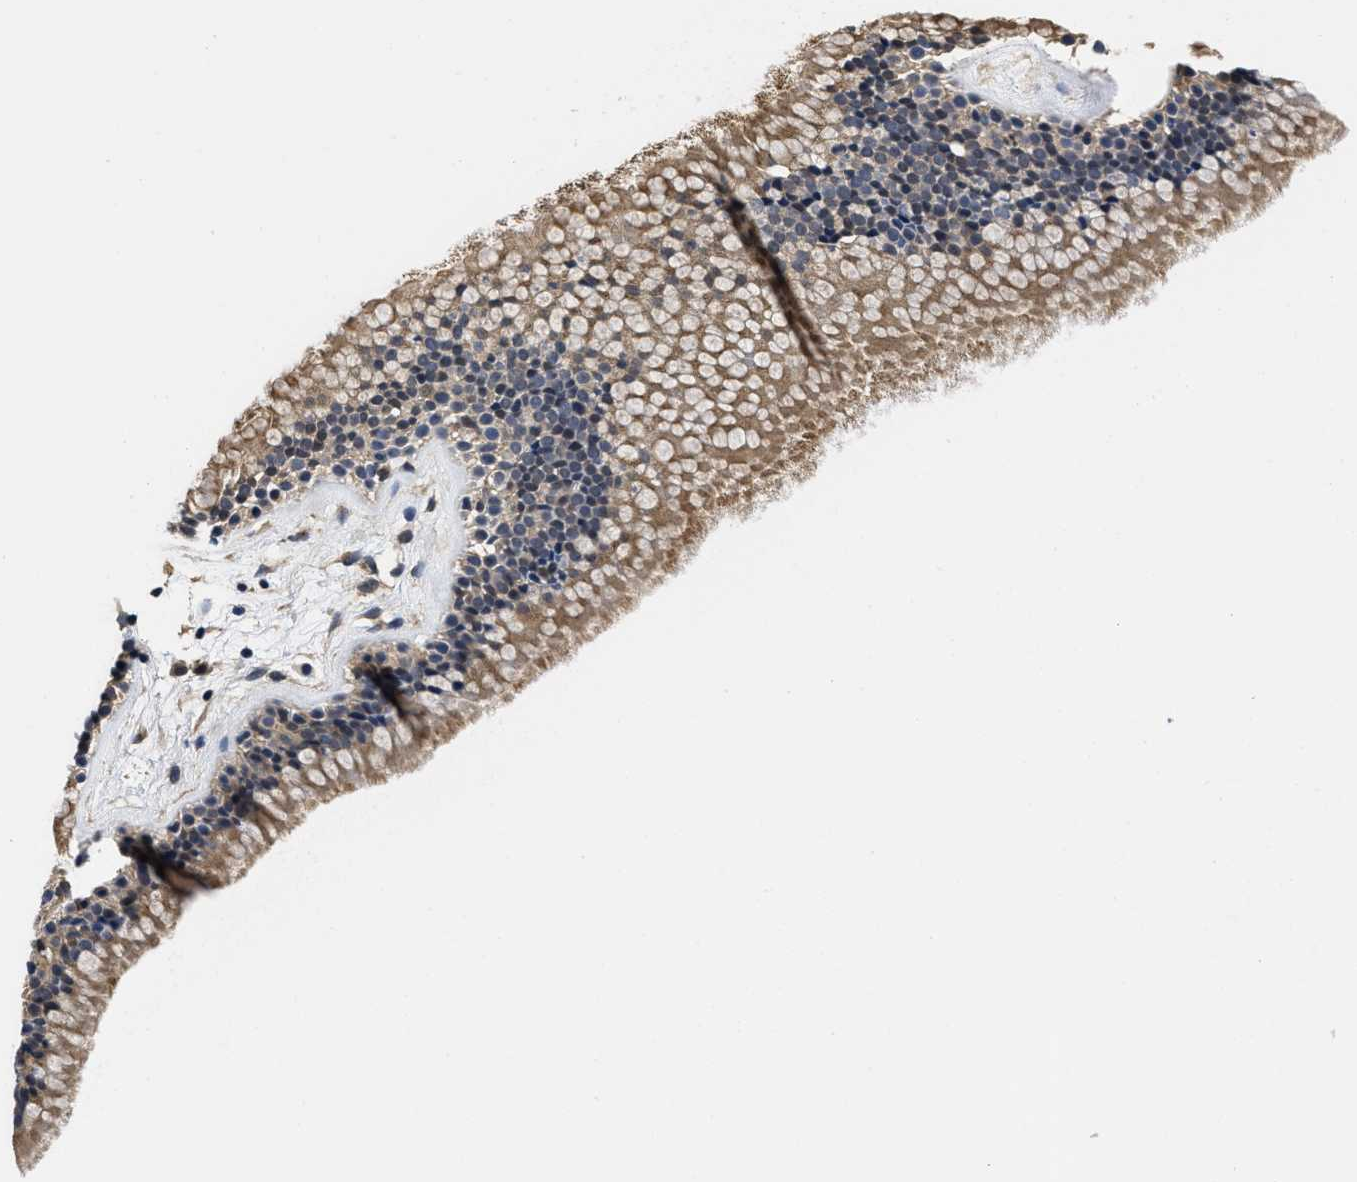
{"staining": {"intensity": "moderate", "quantity": ">75%", "location": "cytoplasmic/membranous,nuclear"}, "tissue": "nasopharynx", "cell_type": "Respiratory epithelial cells", "image_type": "normal", "snomed": [{"axis": "morphology", "description": "Normal tissue, NOS"}, {"axis": "morphology", "description": "Inflammation, NOS"}, {"axis": "topography", "description": "Nasopharynx"}], "caption": "Immunohistochemistry (IHC) of normal nasopharynx shows medium levels of moderate cytoplasmic/membranous,nuclear positivity in about >75% of respiratory epithelial cells. Using DAB (brown) and hematoxylin (blue) stains, captured at high magnification using brightfield microscopy.", "gene": "MCOLN2", "patient": {"sex": "male", "age": 48}}